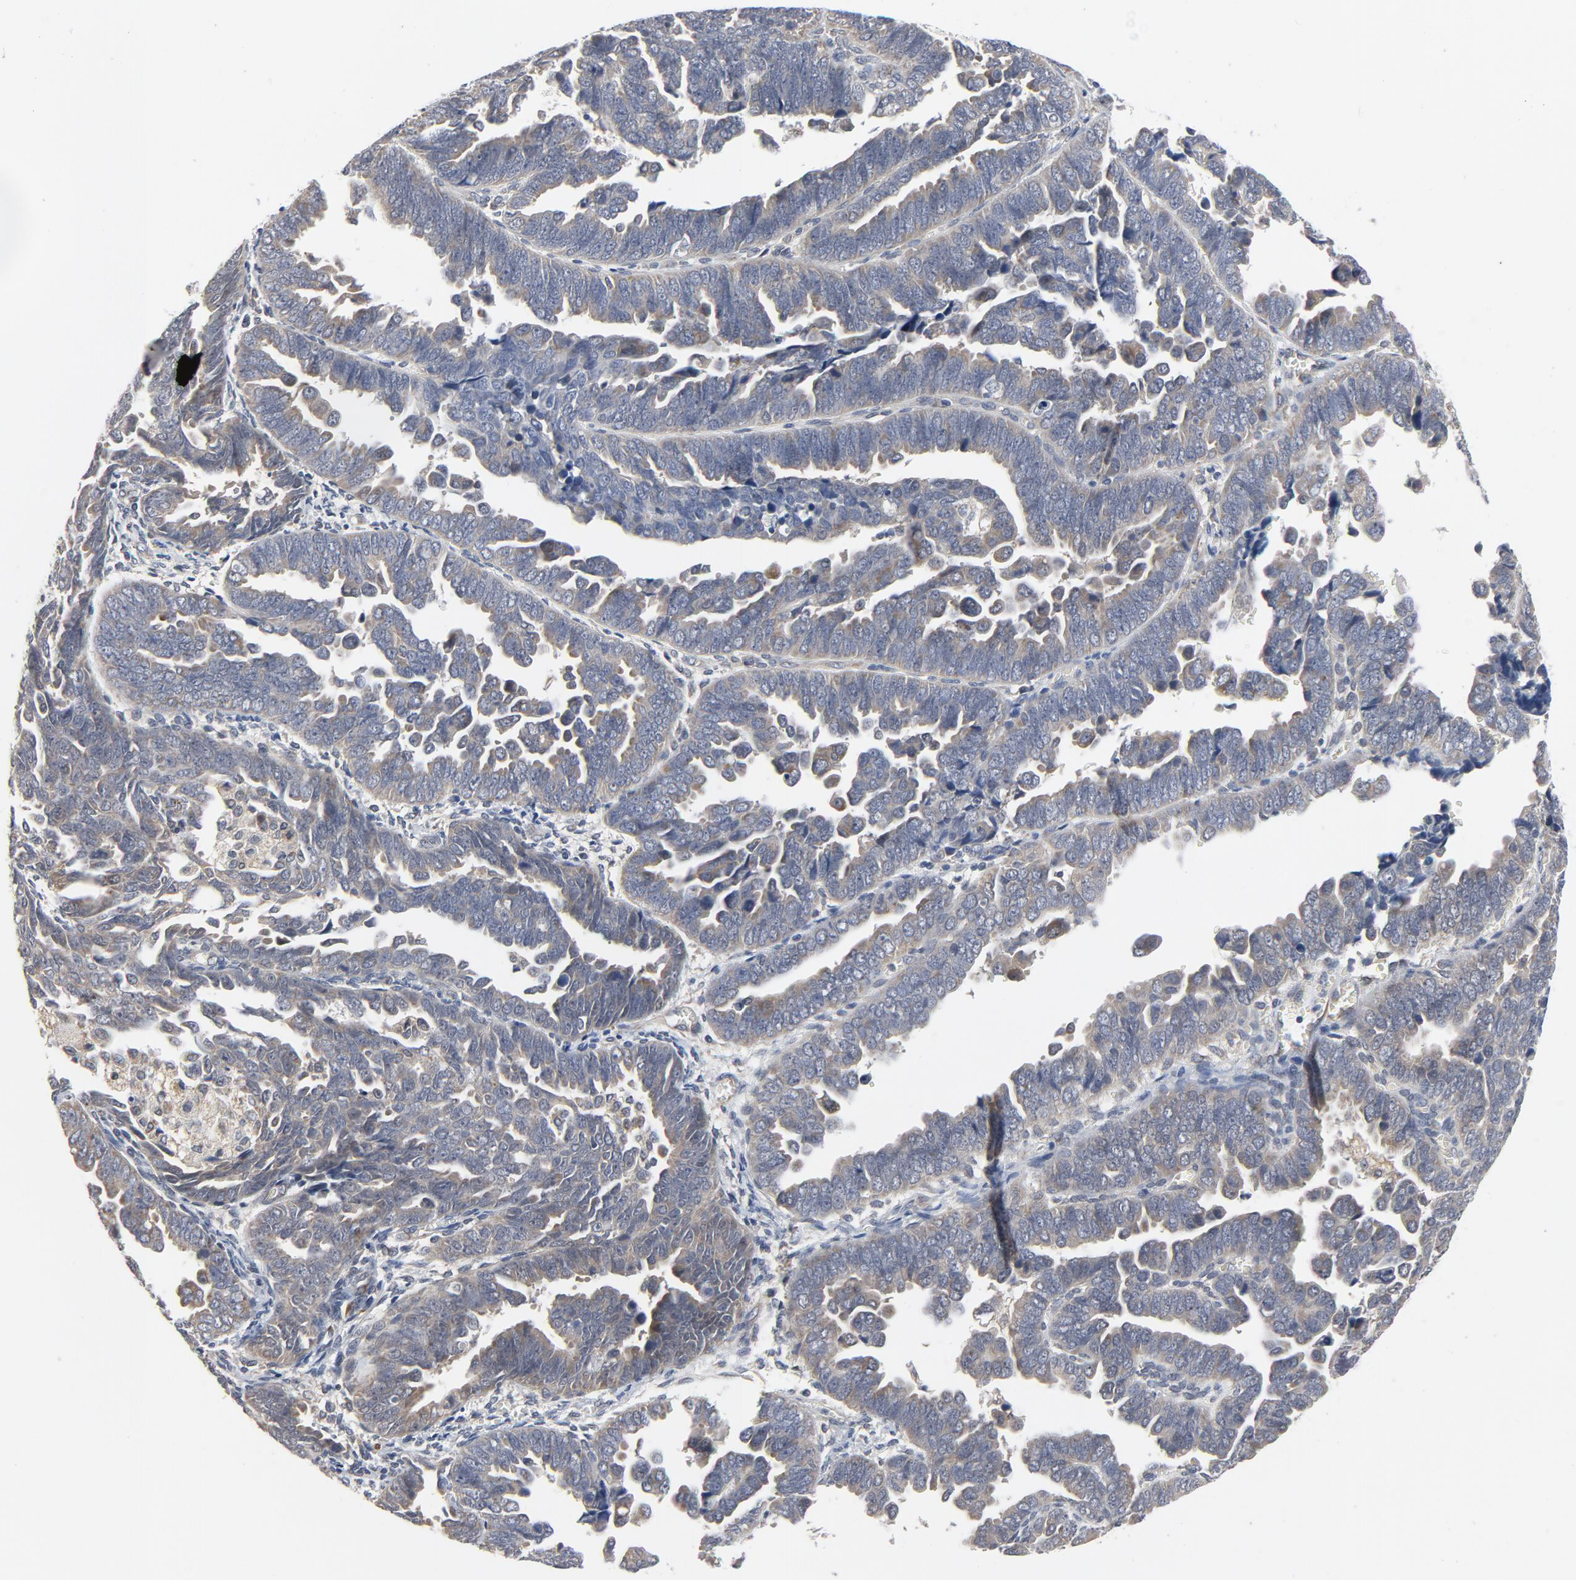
{"staining": {"intensity": "weak", "quantity": ">75%", "location": "cytoplasmic/membranous"}, "tissue": "endometrial cancer", "cell_type": "Tumor cells", "image_type": "cancer", "snomed": [{"axis": "morphology", "description": "Adenocarcinoma, NOS"}, {"axis": "topography", "description": "Endometrium"}], "caption": "Endometrial cancer was stained to show a protein in brown. There is low levels of weak cytoplasmic/membranous staining in about >75% of tumor cells.", "gene": "C14orf119", "patient": {"sex": "female", "age": 75}}